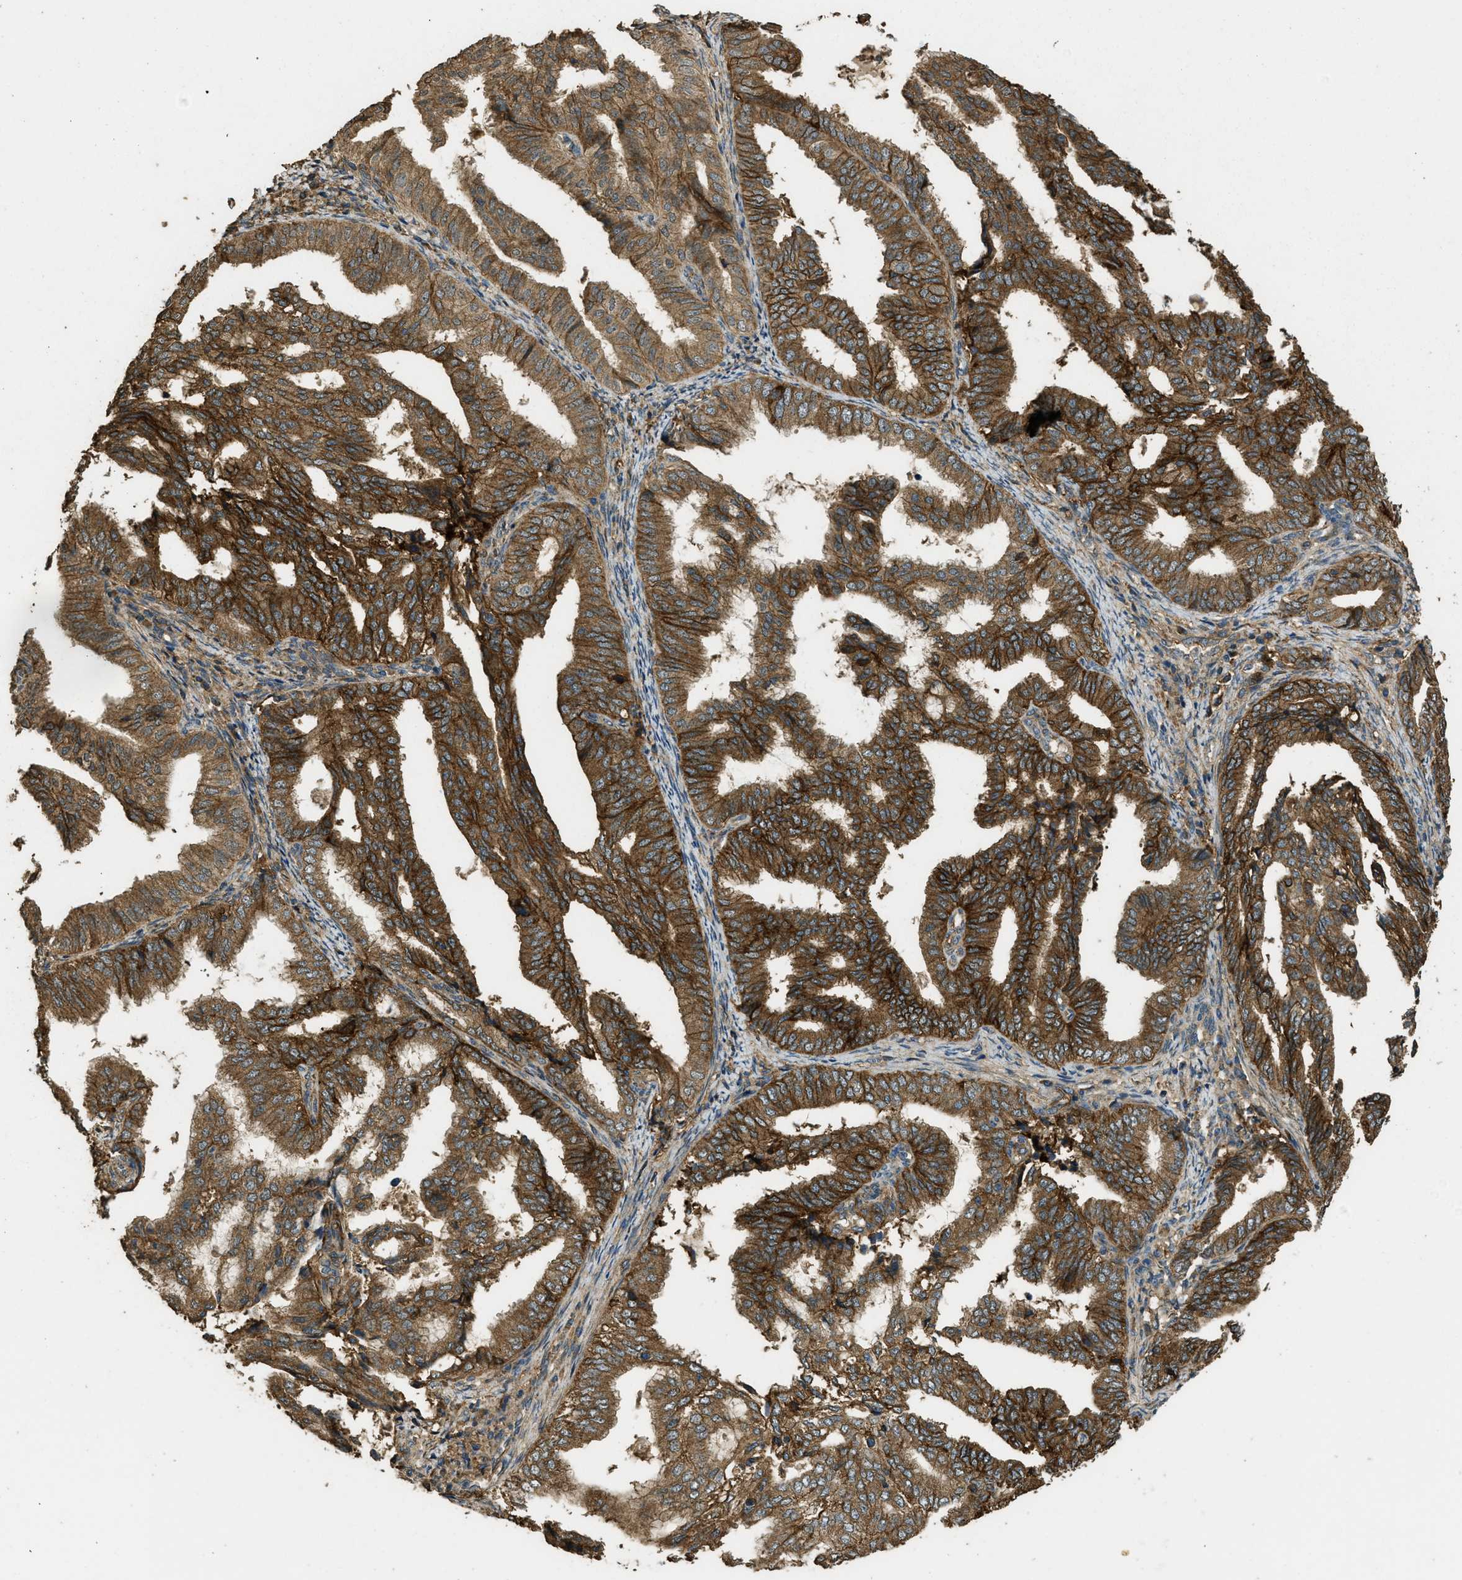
{"staining": {"intensity": "strong", "quantity": ">75%", "location": "cytoplasmic/membranous"}, "tissue": "endometrial cancer", "cell_type": "Tumor cells", "image_type": "cancer", "snomed": [{"axis": "morphology", "description": "Adenocarcinoma, NOS"}, {"axis": "topography", "description": "Endometrium"}], "caption": "Immunohistochemistry (IHC) (DAB) staining of human endometrial adenocarcinoma reveals strong cytoplasmic/membranous protein staining in approximately >75% of tumor cells.", "gene": "CD276", "patient": {"sex": "female", "age": 58}}